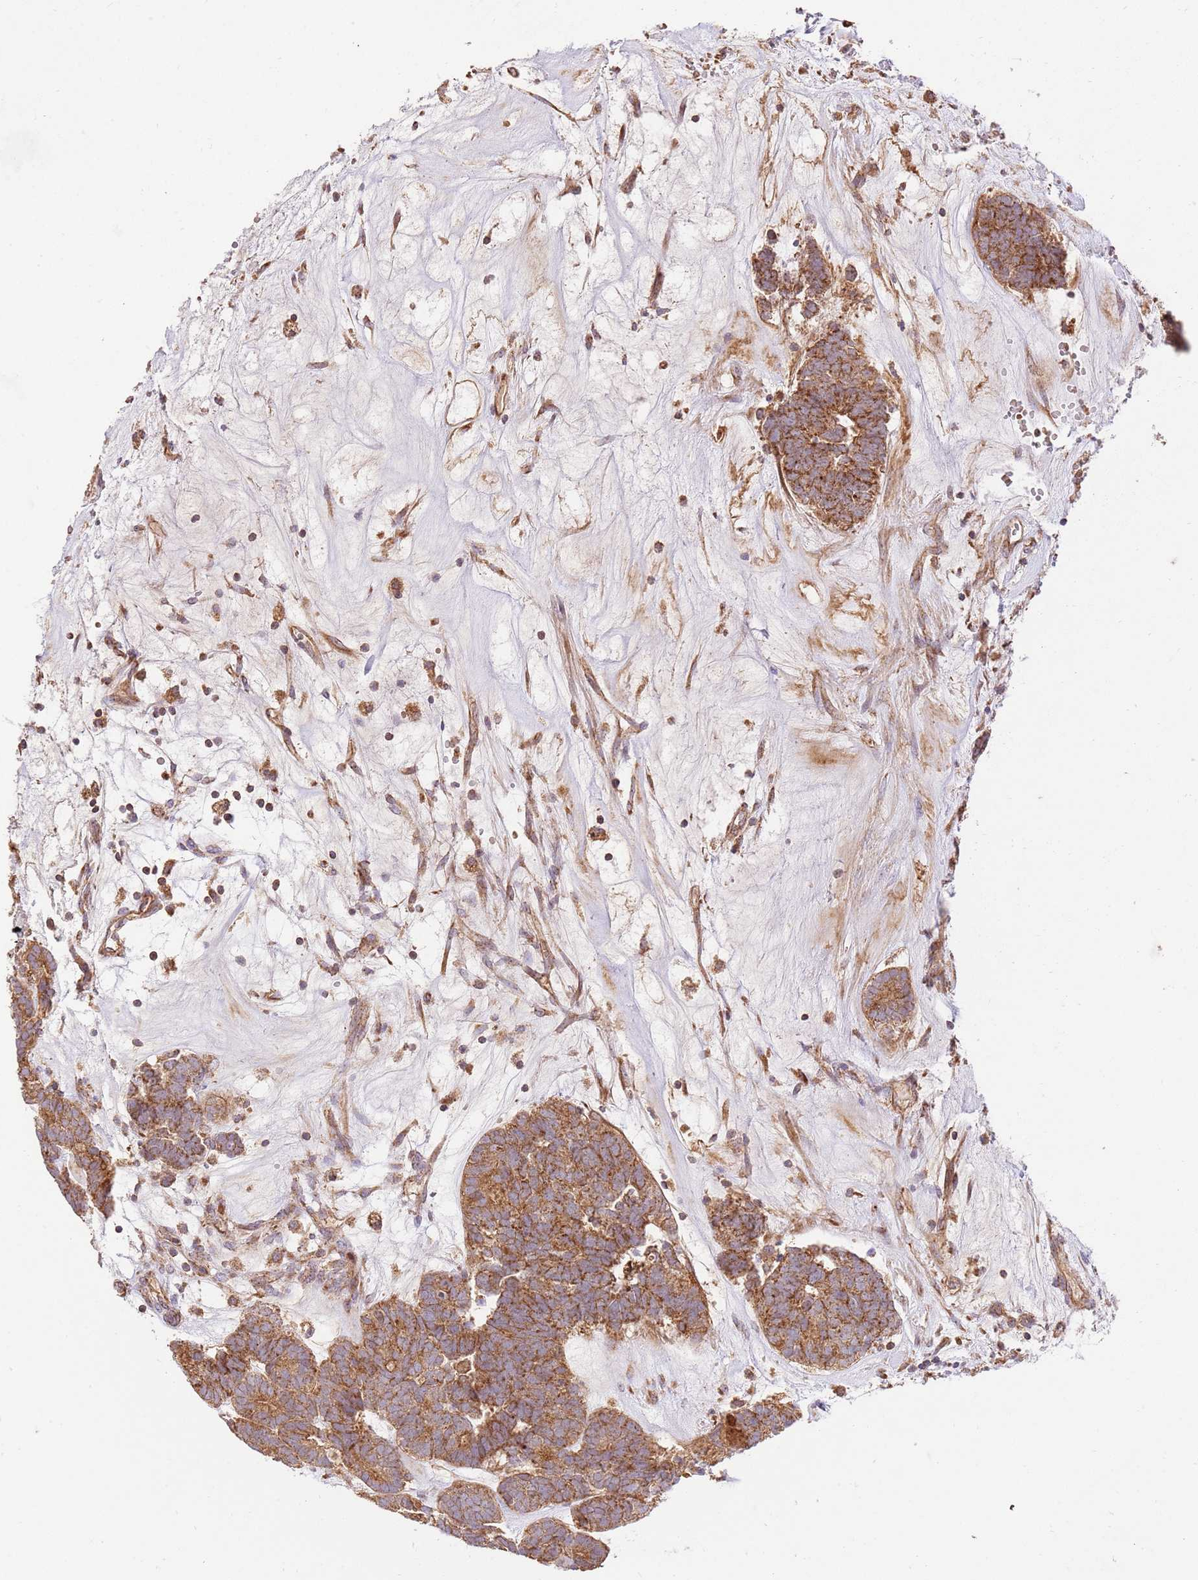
{"staining": {"intensity": "strong", "quantity": ">75%", "location": "cytoplasmic/membranous"}, "tissue": "head and neck cancer", "cell_type": "Tumor cells", "image_type": "cancer", "snomed": [{"axis": "morphology", "description": "Adenocarcinoma, NOS"}, {"axis": "topography", "description": "Head-Neck"}], "caption": "This is a histology image of immunohistochemistry staining of head and neck cancer, which shows strong expression in the cytoplasmic/membranous of tumor cells.", "gene": "SPATA2L", "patient": {"sex": "female", "age": 81}}